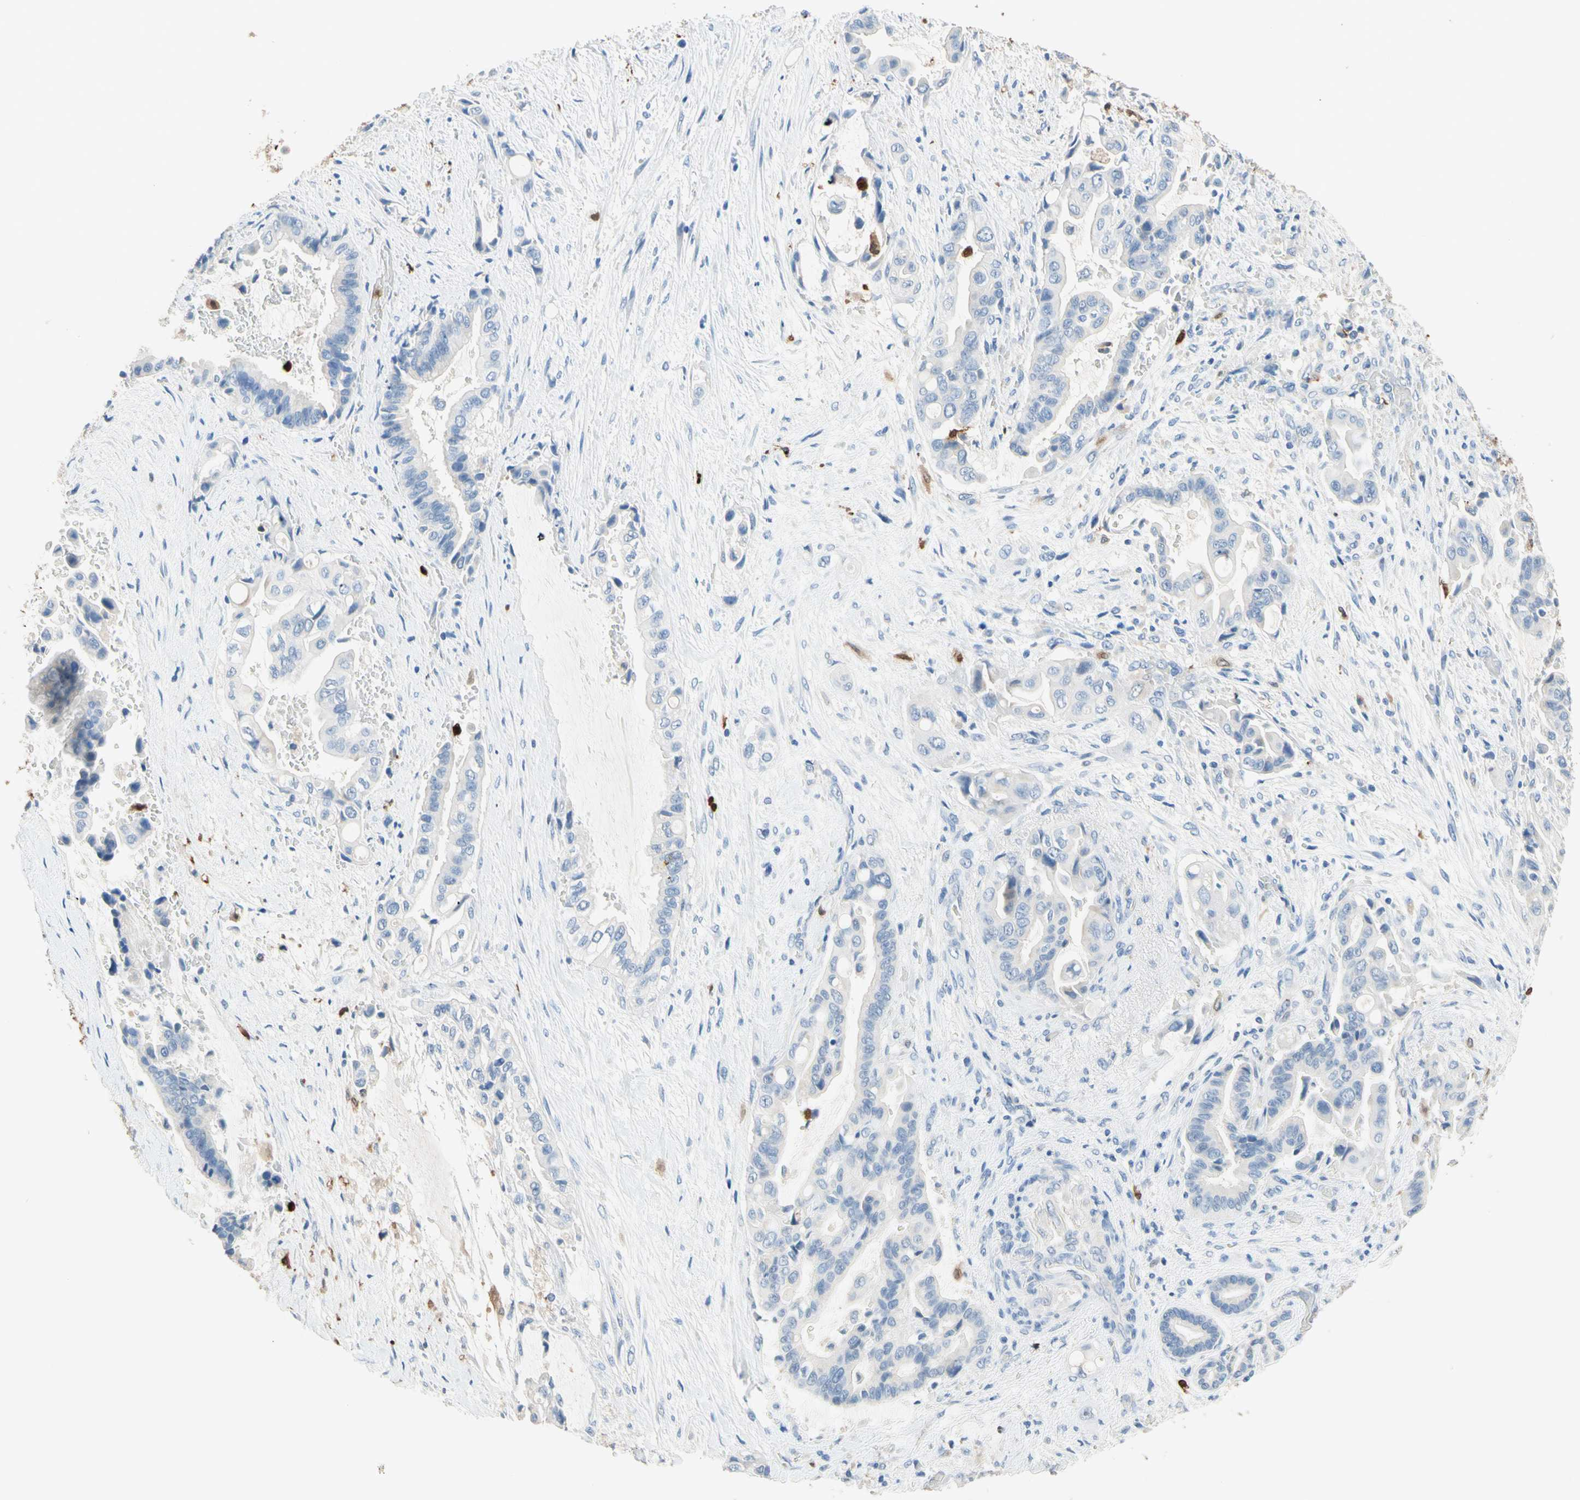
{"staining": {"intensity": "negative", "quantity": "none", "location": "none"}, "tissue": "liver cancer", "cell_type": "Tumor cells", "image_type": "cancer", "snomed": [{"axis": "morphology", "description": "Cholangiocarcinoma"}, {"axis": "topography", "description": "Liver"}], "caption": "DAB (3,3'-diaminobenzidine) immunohistochemical staining of liver cholangiocarcinoma reveals no significant positivity in tumor cells.", "gene": "NFKBIZ", "patient": {"sex": "female", "age": 61}}